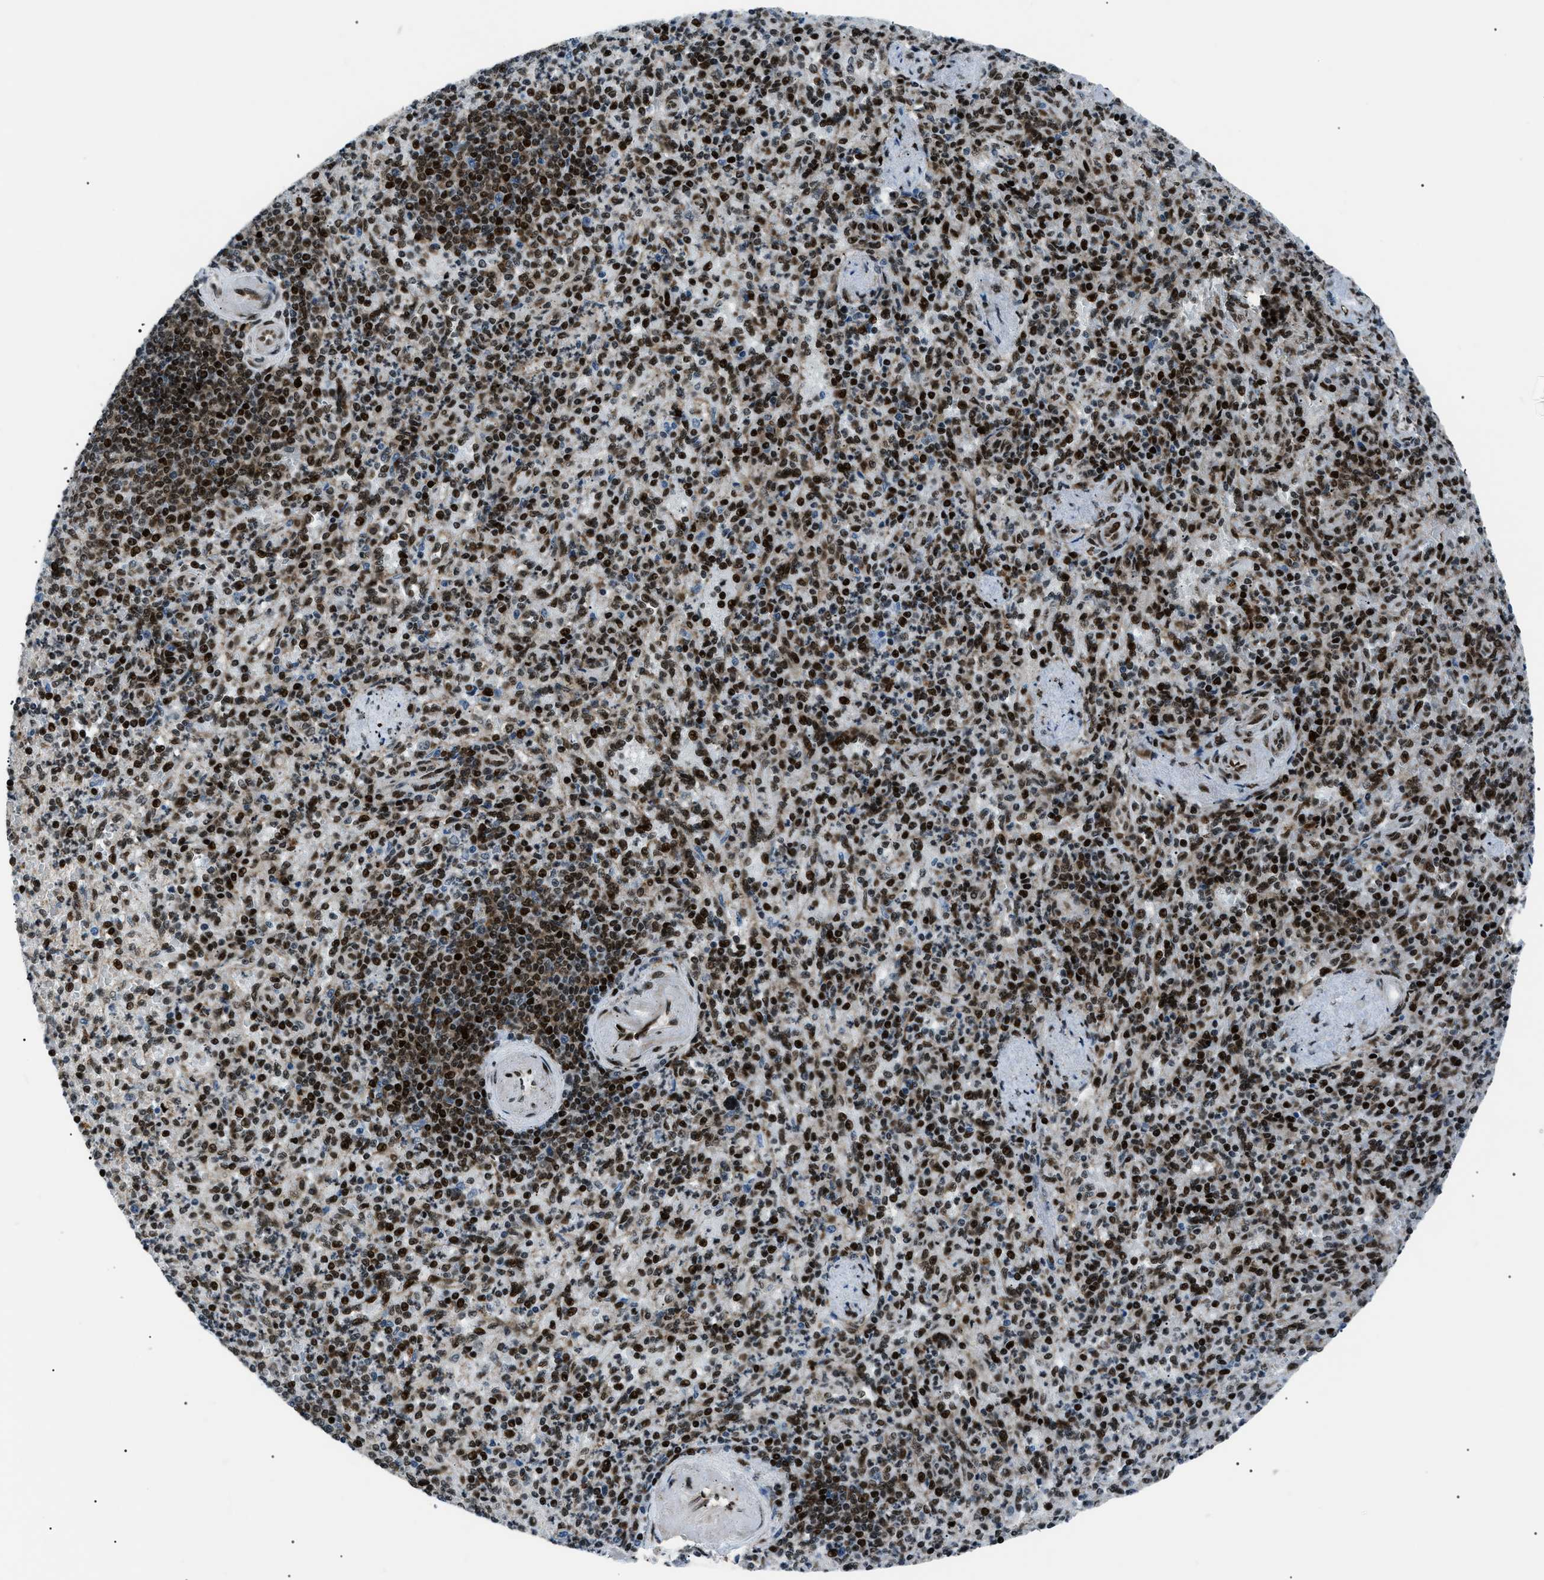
{"staining": {"intensity": "strong", "quantity": ">75%", "location": "nuclear"}, "tissue": "spleen", "cell_type": "Cells in red pulp", "image_type": "normal", "snomed": [{"axis": "morphology", "description": "Normal tissue, NOS"}, {"axis": "topography", "description": "Spleen"}], "caption": "Cells in red pulp demonstrate high levels of strong nuclear positivity in about >75% of cells in benign human spleen. Nuclei are stained in blue.", "gene": "HNRNPK", "patient": {"sex": "female", "age": 74}}